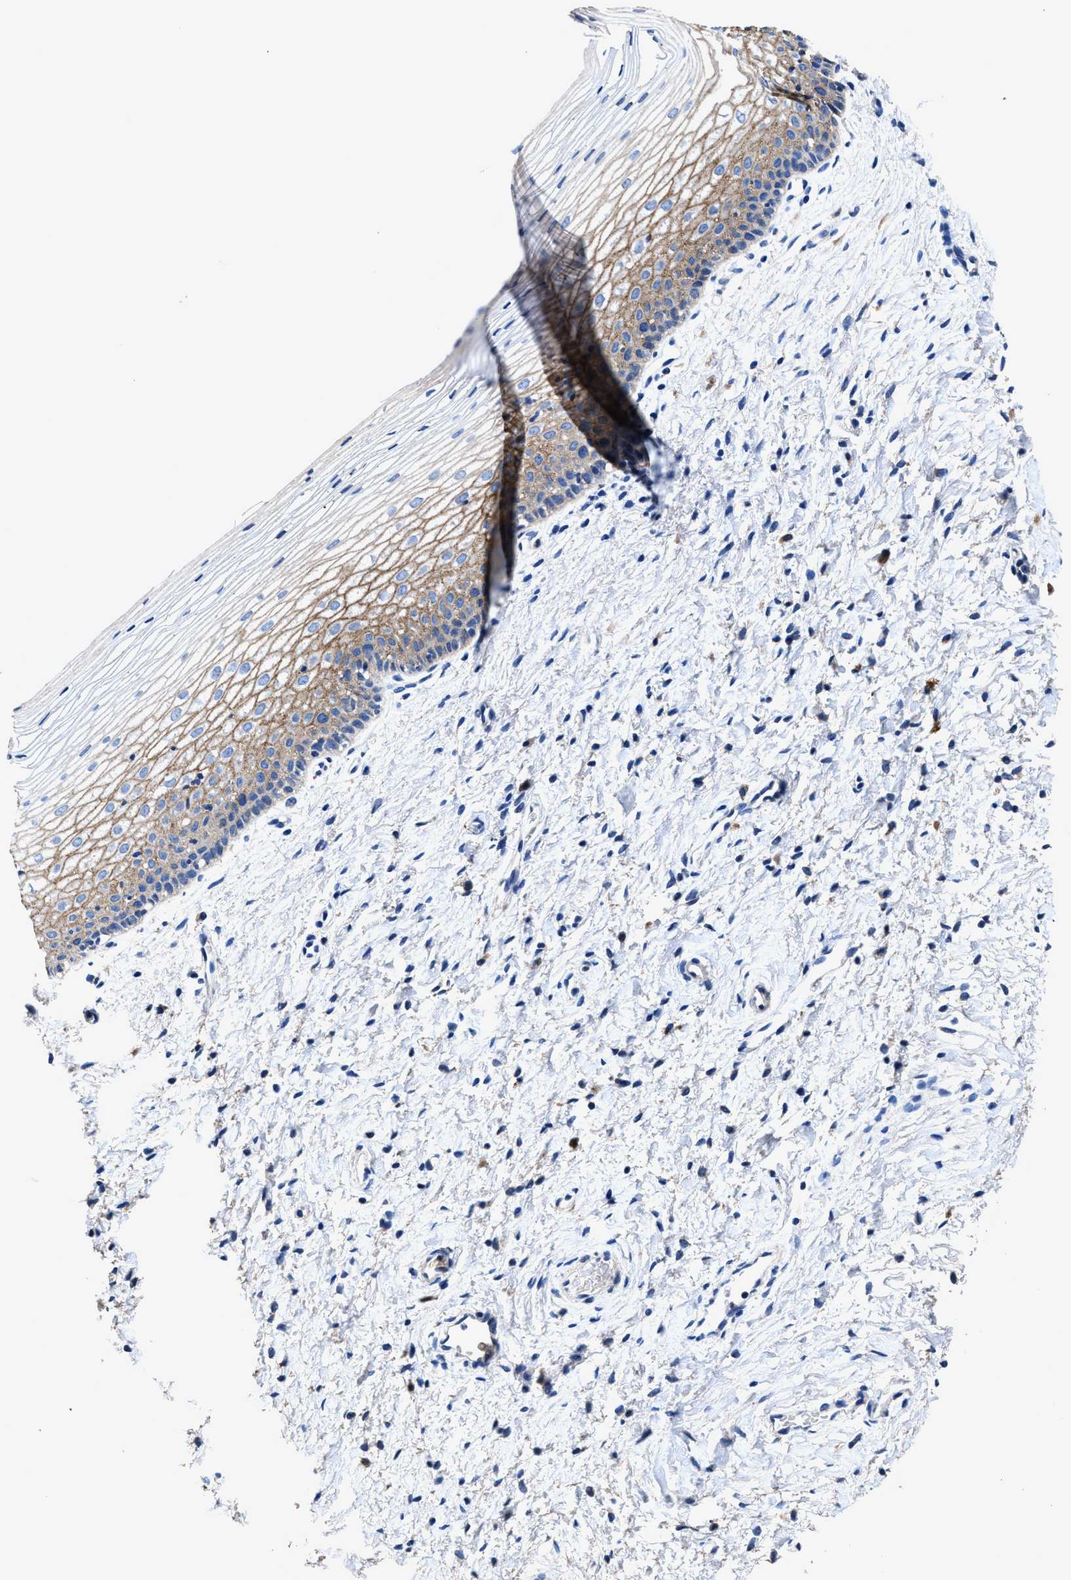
{"staining": {"intensity": "moderate", "quantity": ">75%", "location": "cytoplasmic/membranous"}, "tissue": "cervix", "cell_type": "Glandular cells", "image_type": "normal", "snomed": [{"axis": "morphology", "description": "Normal tissue, NOS"}, {"axis": "topography", "description": "Cervix"}], "caption": "Immunohistochemistry photomicrograph of benign cervix: human cervix stained using immunohistochemistry (IHC) reveals medium levels of moderate protein expression localized specifically in the cytoplasmic/membranous of glandular cells, appearing as a cytoplasmic/membranous brown color.", "gene": "UBR4", "patient": {"sex": "female", "age": 72}}